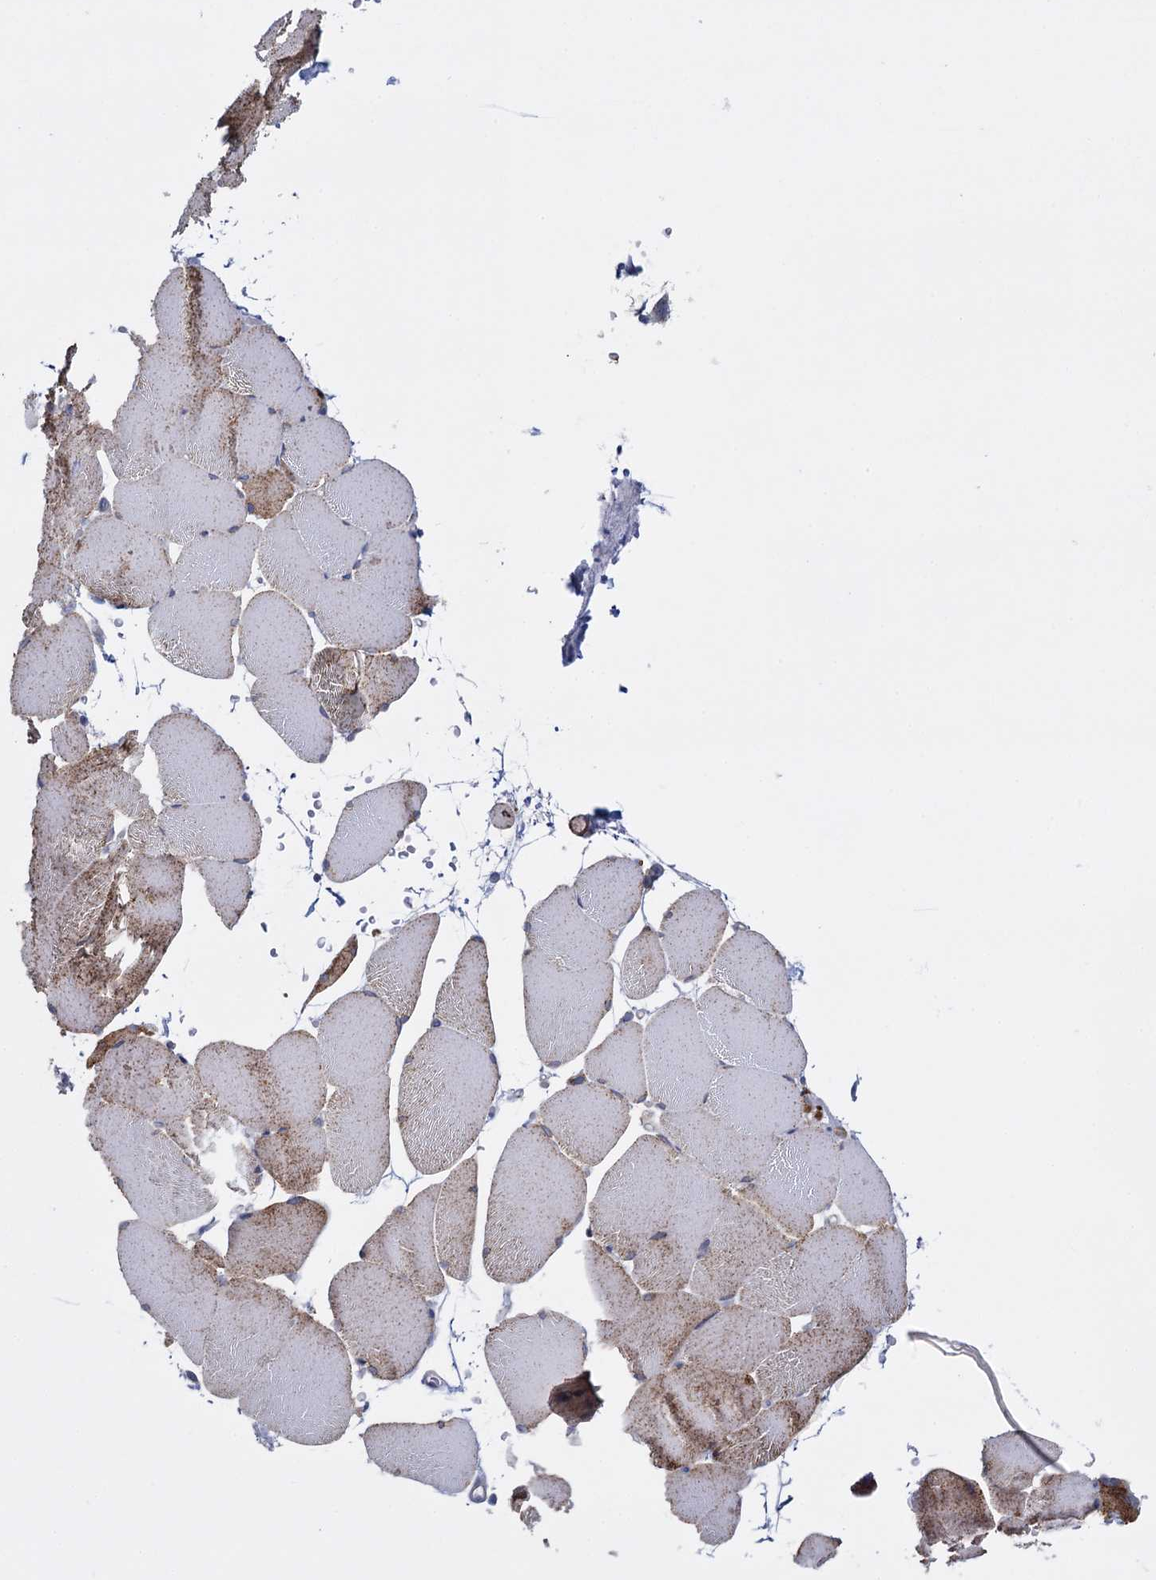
{"staining": {"intensity": "moderate", "quantity": "25%-75%", "location": "cytoplasmic/membranous"}, "tissue": "skeletal muscle", "cell_type": "Myocytes", "image_type": "normal", "snomed": [{"axis": "morphology", "description": "Normal tissue, NOS"}, {"axis": "topography", "description": "Skeletal muscle"}, {"axis": "topography", "description": "Parathyroid gland"}], "caption": "This is a histology image of IHC staining of benign skeletal muscle, which shows moderate expression in the cytoplasmic/membranous of myocytes.", "gene": "GSTM2", "patient": {"sex": "female", "age": 37}}